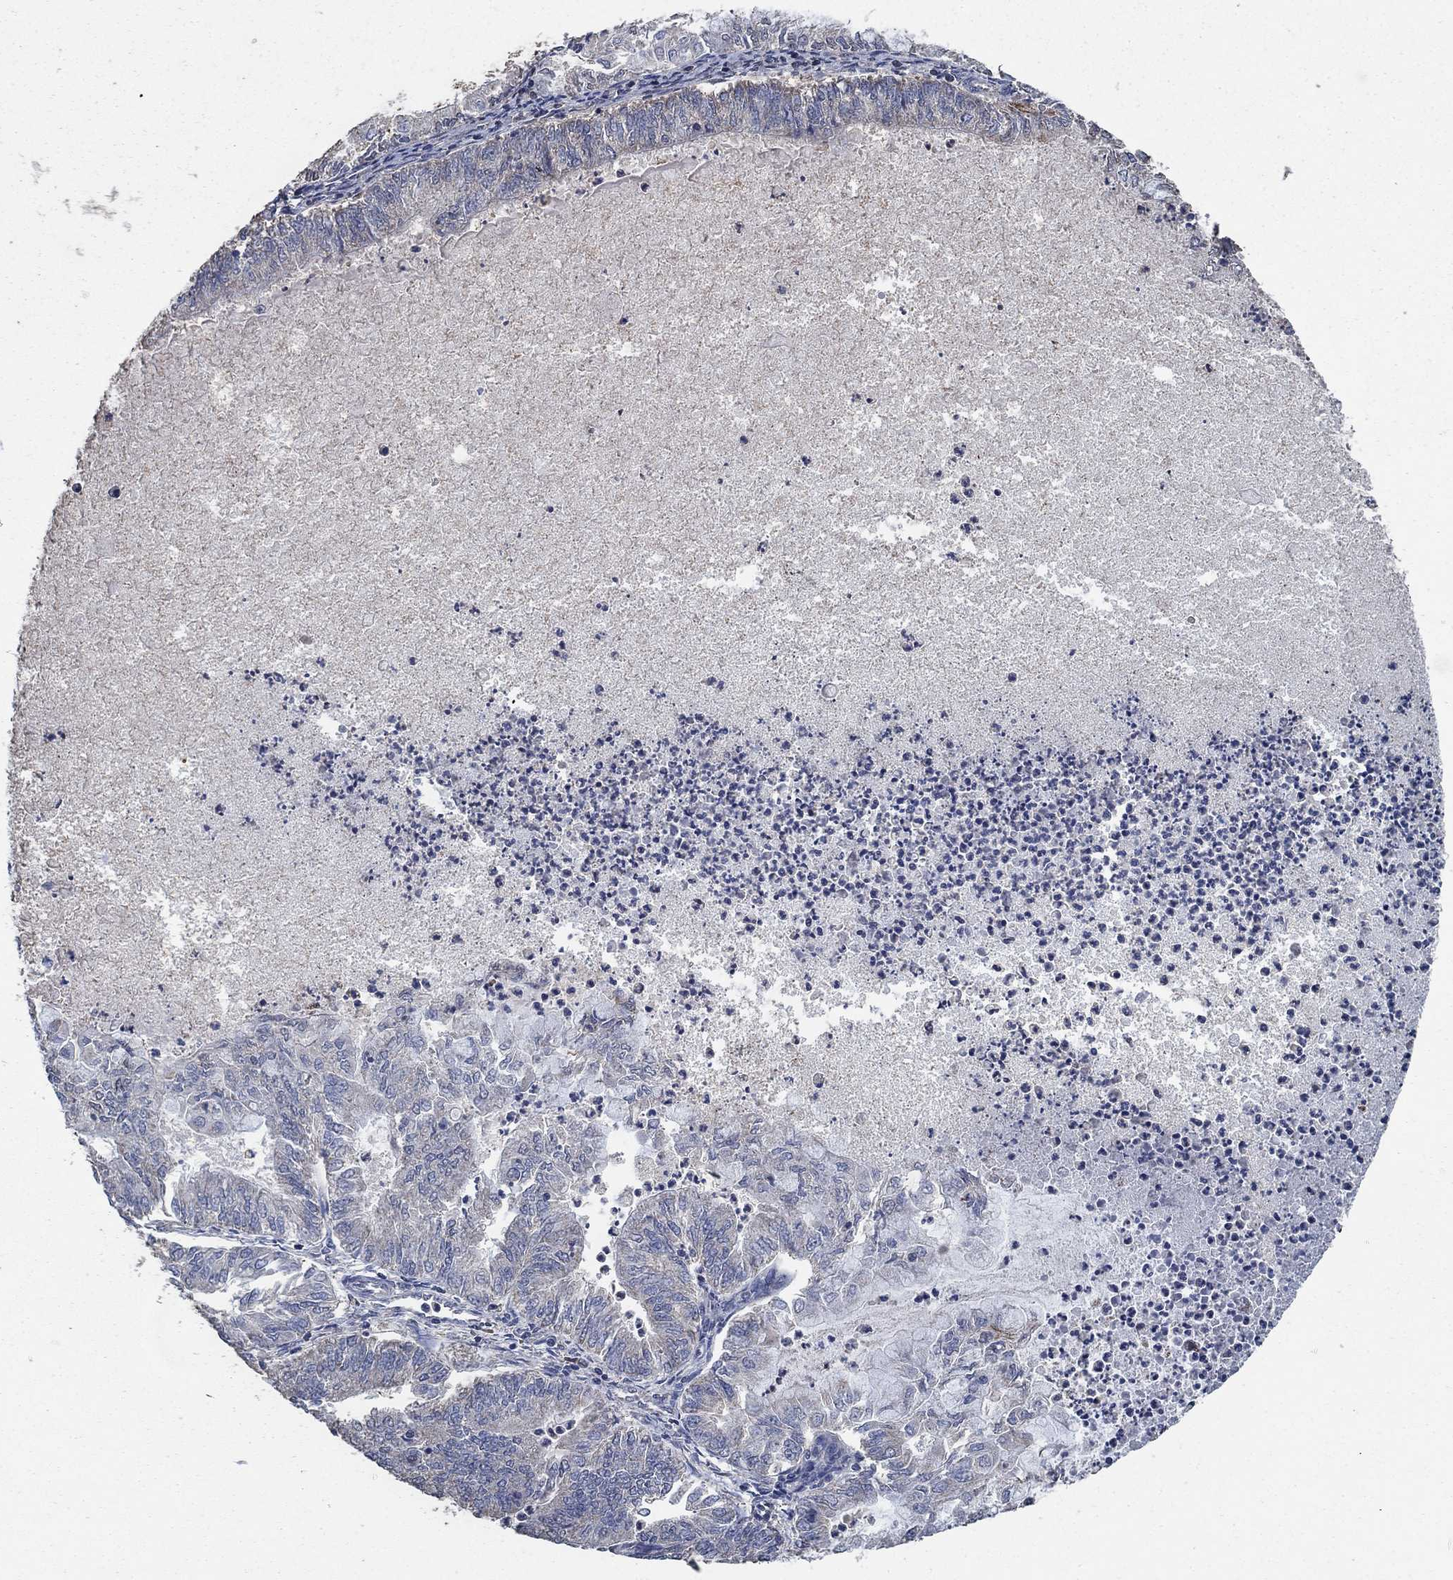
{"staining": {"intensity": "negative", "quantity": "none", "location": "none"}, "tissue": "endometrial cancer", "cell_type": "Tumor cells", "image_type": "cancer", "snomed": [{"axis": "morphology", "description": "Adenocarcinoma, NOS"}, {"axis": "topography", "description": "Endometrium"}], "caption": "Image shows no protein positivity in tumor cells of endometrial cancer tissue.", "gene": "MRPS24", "patient": {"sex": "female", "age": 59}}